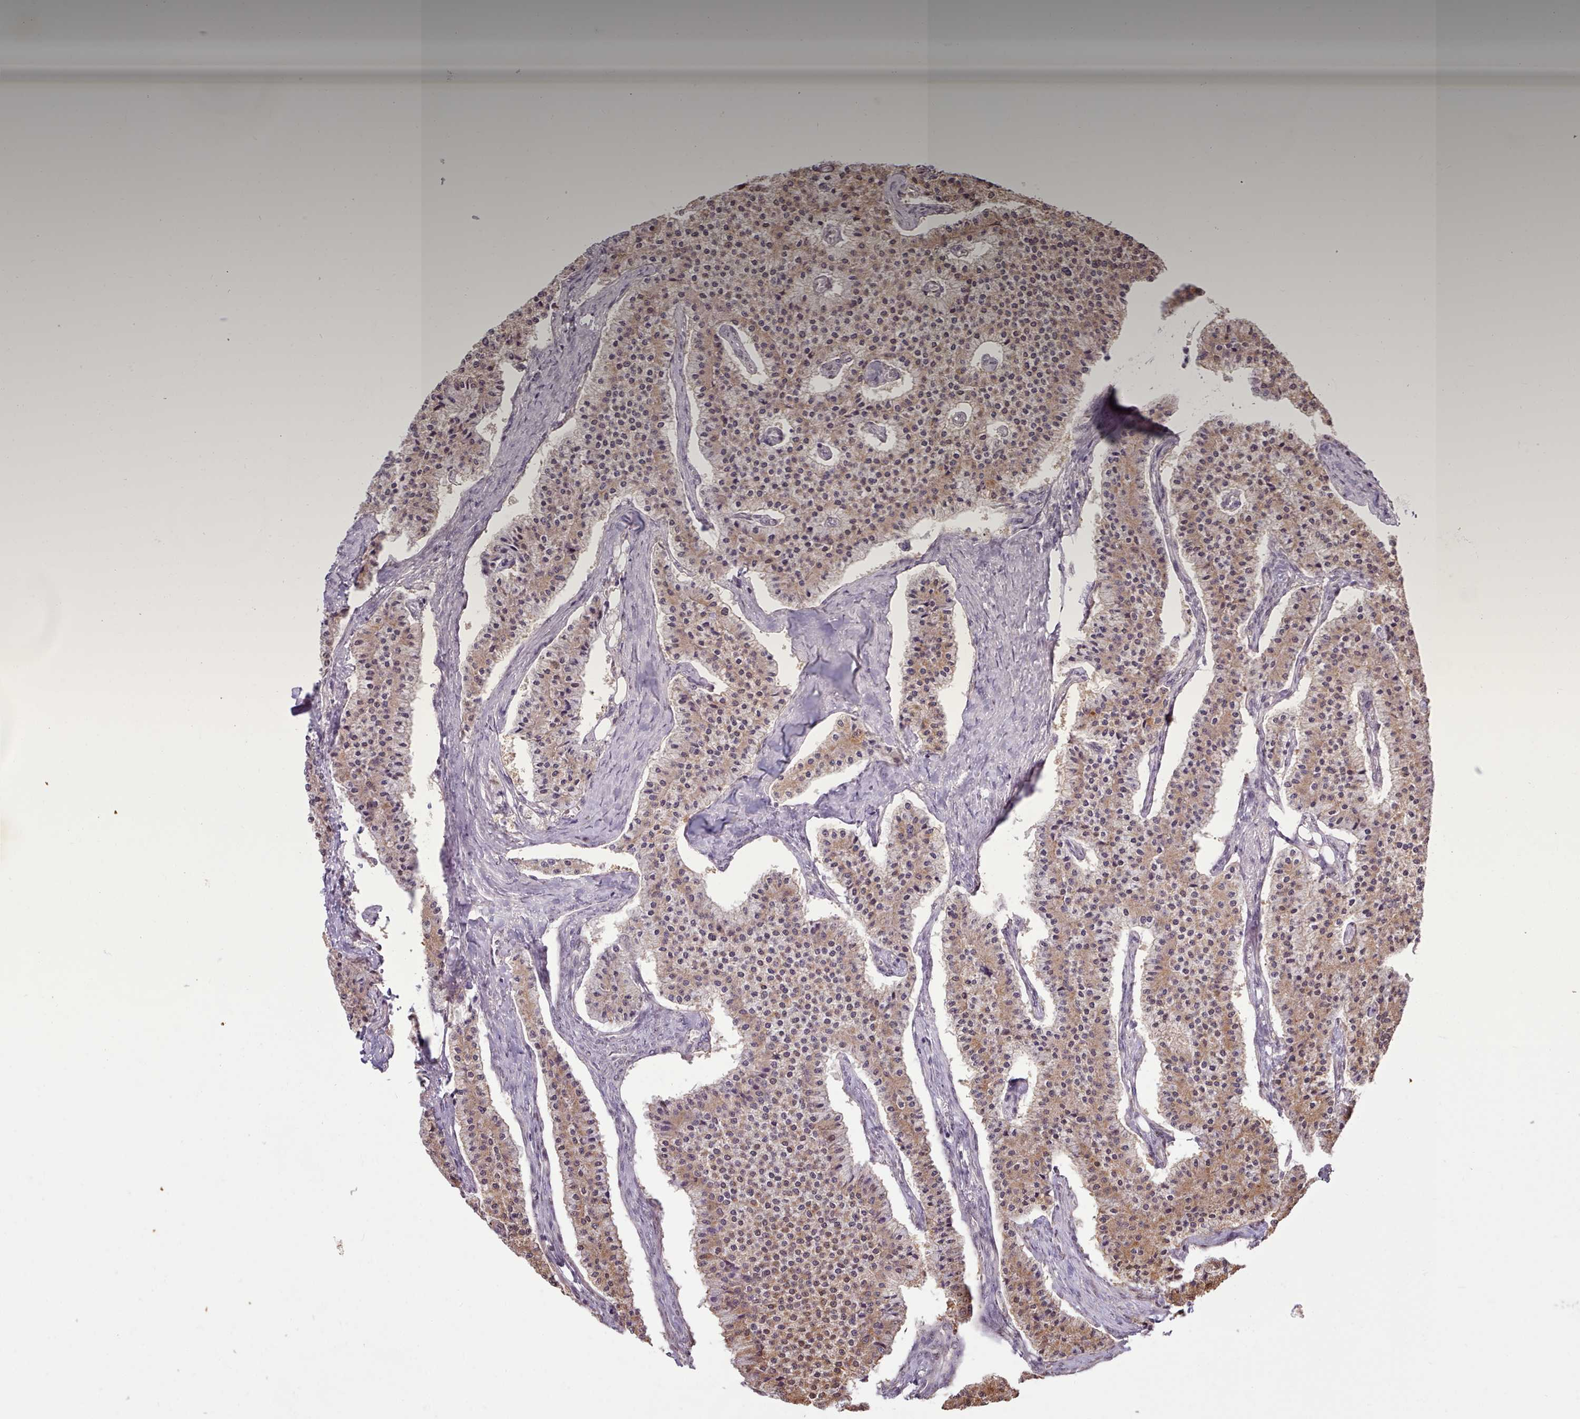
{"staining": {"intensity": "moderate", "quantity": ">75%", "location": "cytoplasmic/membranous"}, "tissue": "carcinoid", "cell_type": "Tumor cells", "image_type": "cancer", "snomed": [{"axis": "morphology", "description": "Carcinoid, malignant, NOS"}, {"axis": "topography", "description": "Colon"}], "caption": "Human carcinoid stained with a brown dye reveals moderate cytoplasmic/membranous positive staining in about >75% of tumor cells.", "gene": "ARL2BP", "patient": {"sex": "female", "age": 52}}